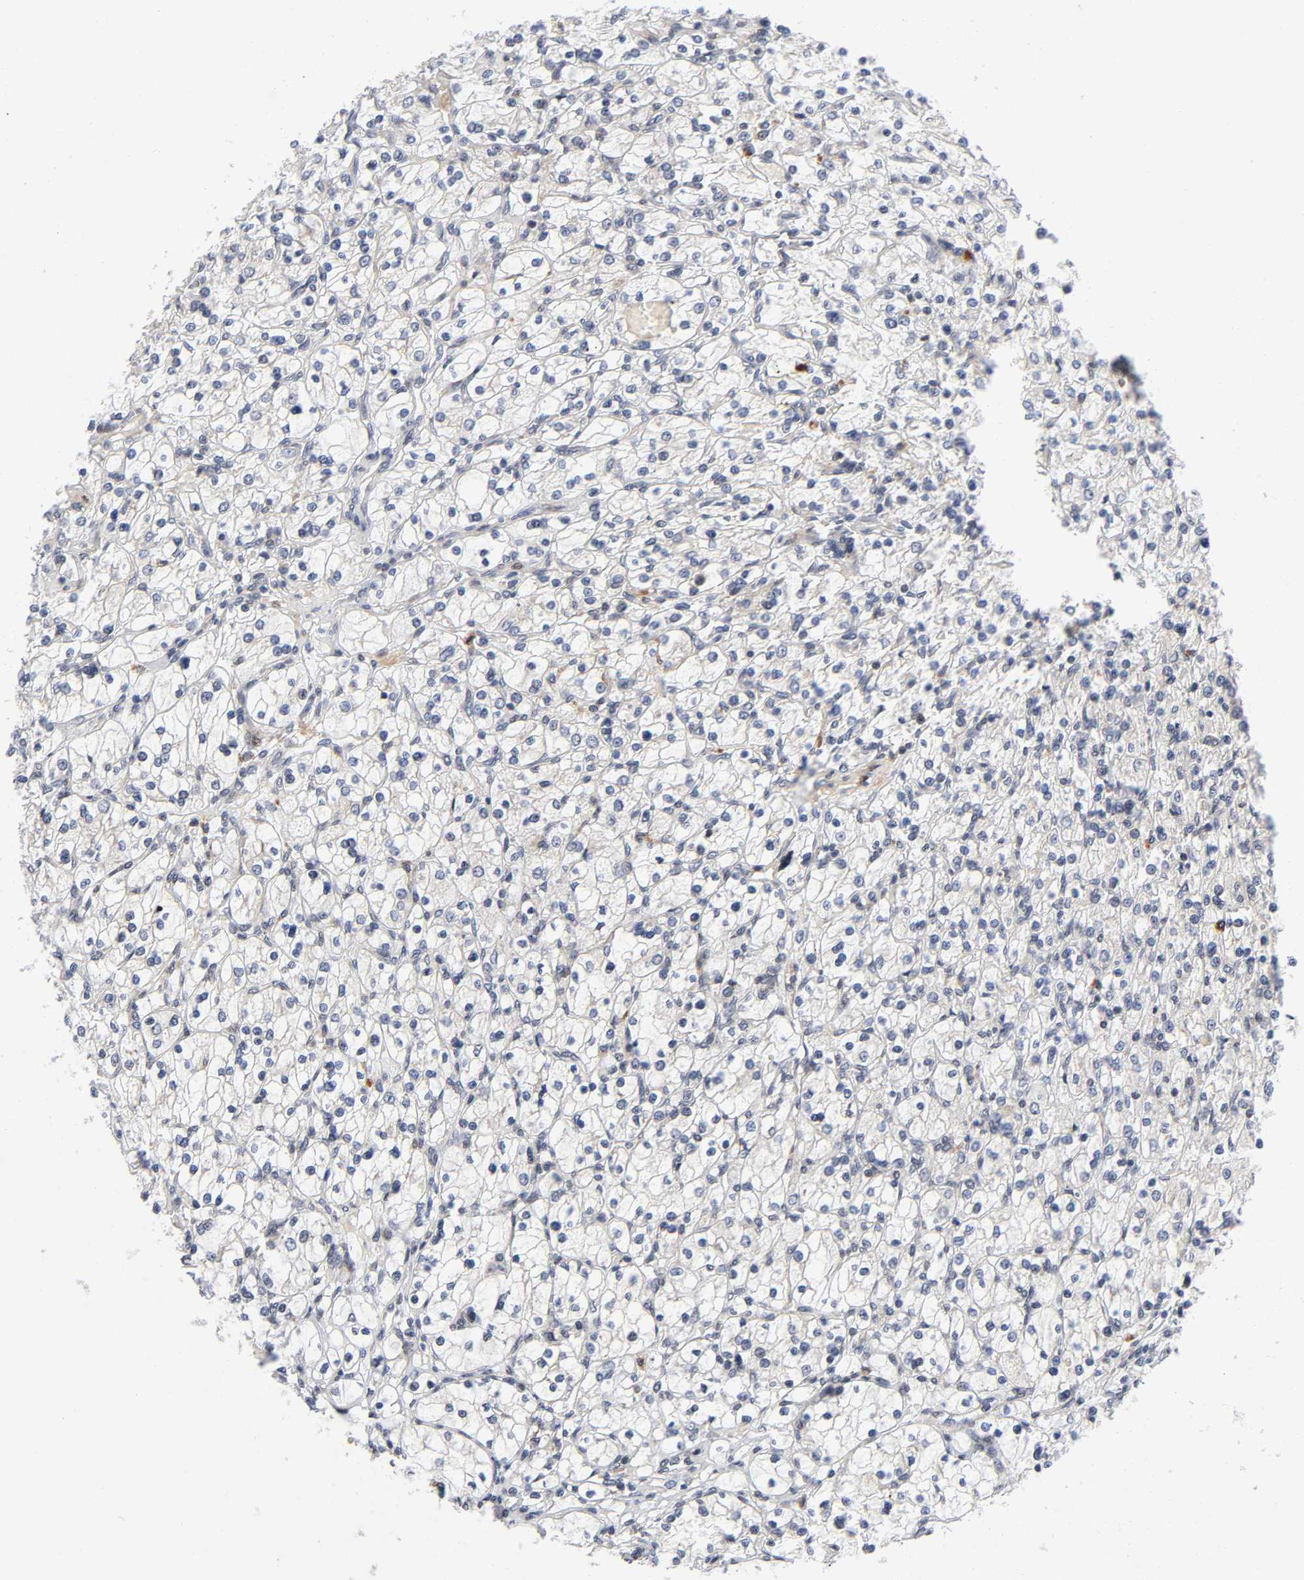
{"staining": {"intensity": "moderate", "quantity": "<25%", "location": "cytoplasmic/membranous"}, "tissue": "renal cancer", "cell_type": "Tumor cells", "image_type": "cancer", "snomed": [{"axis": "morphology", "description": "Adenocarcinoma, NOS"}, {"axis": "topography", "description": "Kidney"}], "caption": "Human renal adenocarcinoma stained for a protein (brown) exhibits moderate cytoplasmic/membranous positive staining in about <25% of tumor cells.", "gene": "EIF5", "patient": {"sex": "female", "age": 83}}